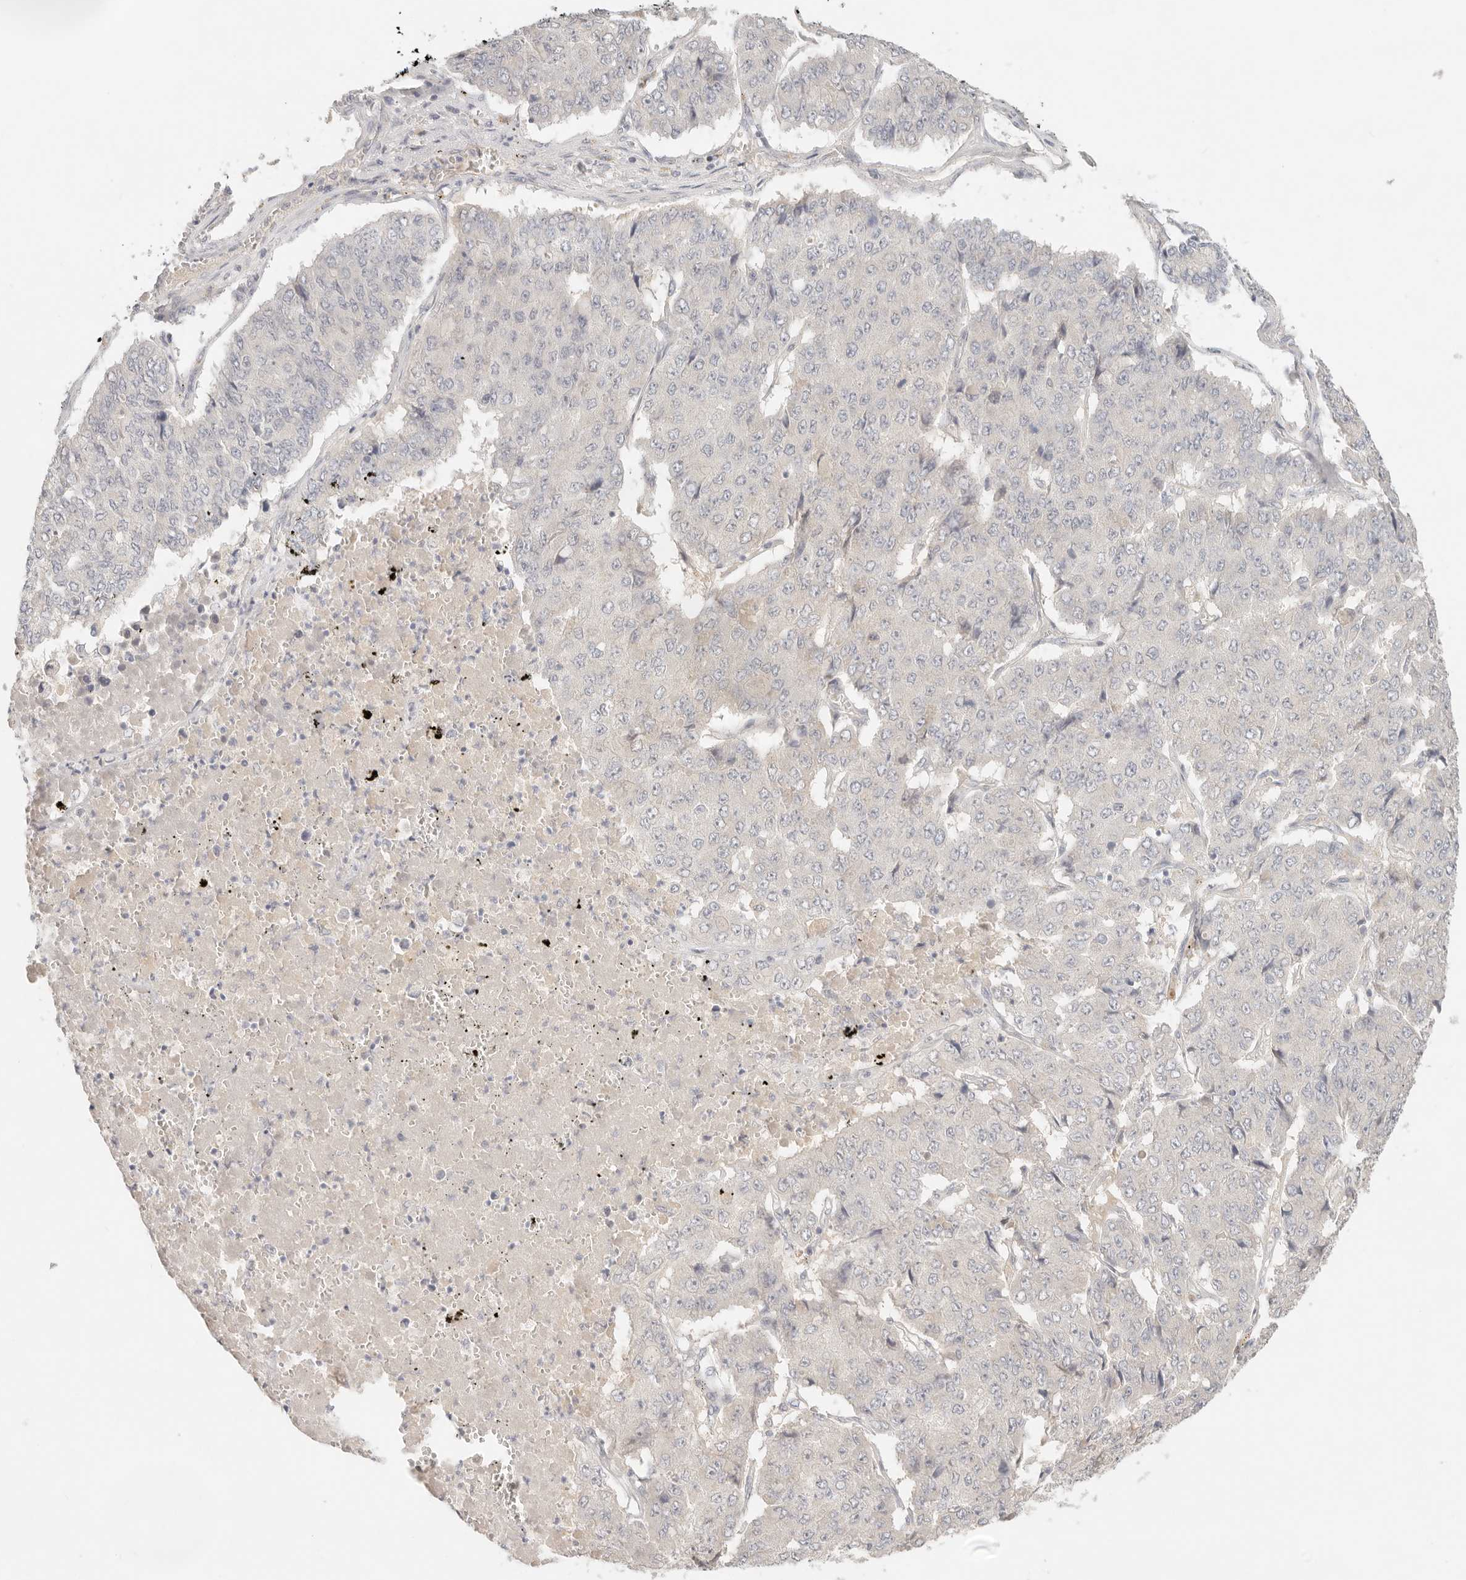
{"staining": {"intensity": "negative", "quantity": "none", "location": "none"}, "tissue": "pancreatic cancer", "cell_type": "Tumor cells", "image_type": "cancer", "snomed": [{"axis": "morphology", "description": "Adenocarcinoma, NOS"}, {"axis": "topography", "description": "Pancreas"}], "caption": "Immunohistochemistry (IHC) image of pancreatic cancer (adenocarcinoma) stained for a protein (brown), which shows no staining in tumor cells. The staining is performed using DAB brown chromogen with nuclei counter-stained in using hematoxylin.", "gene": "SPHK1", "patient": {"sex": "male", "age": 50}}